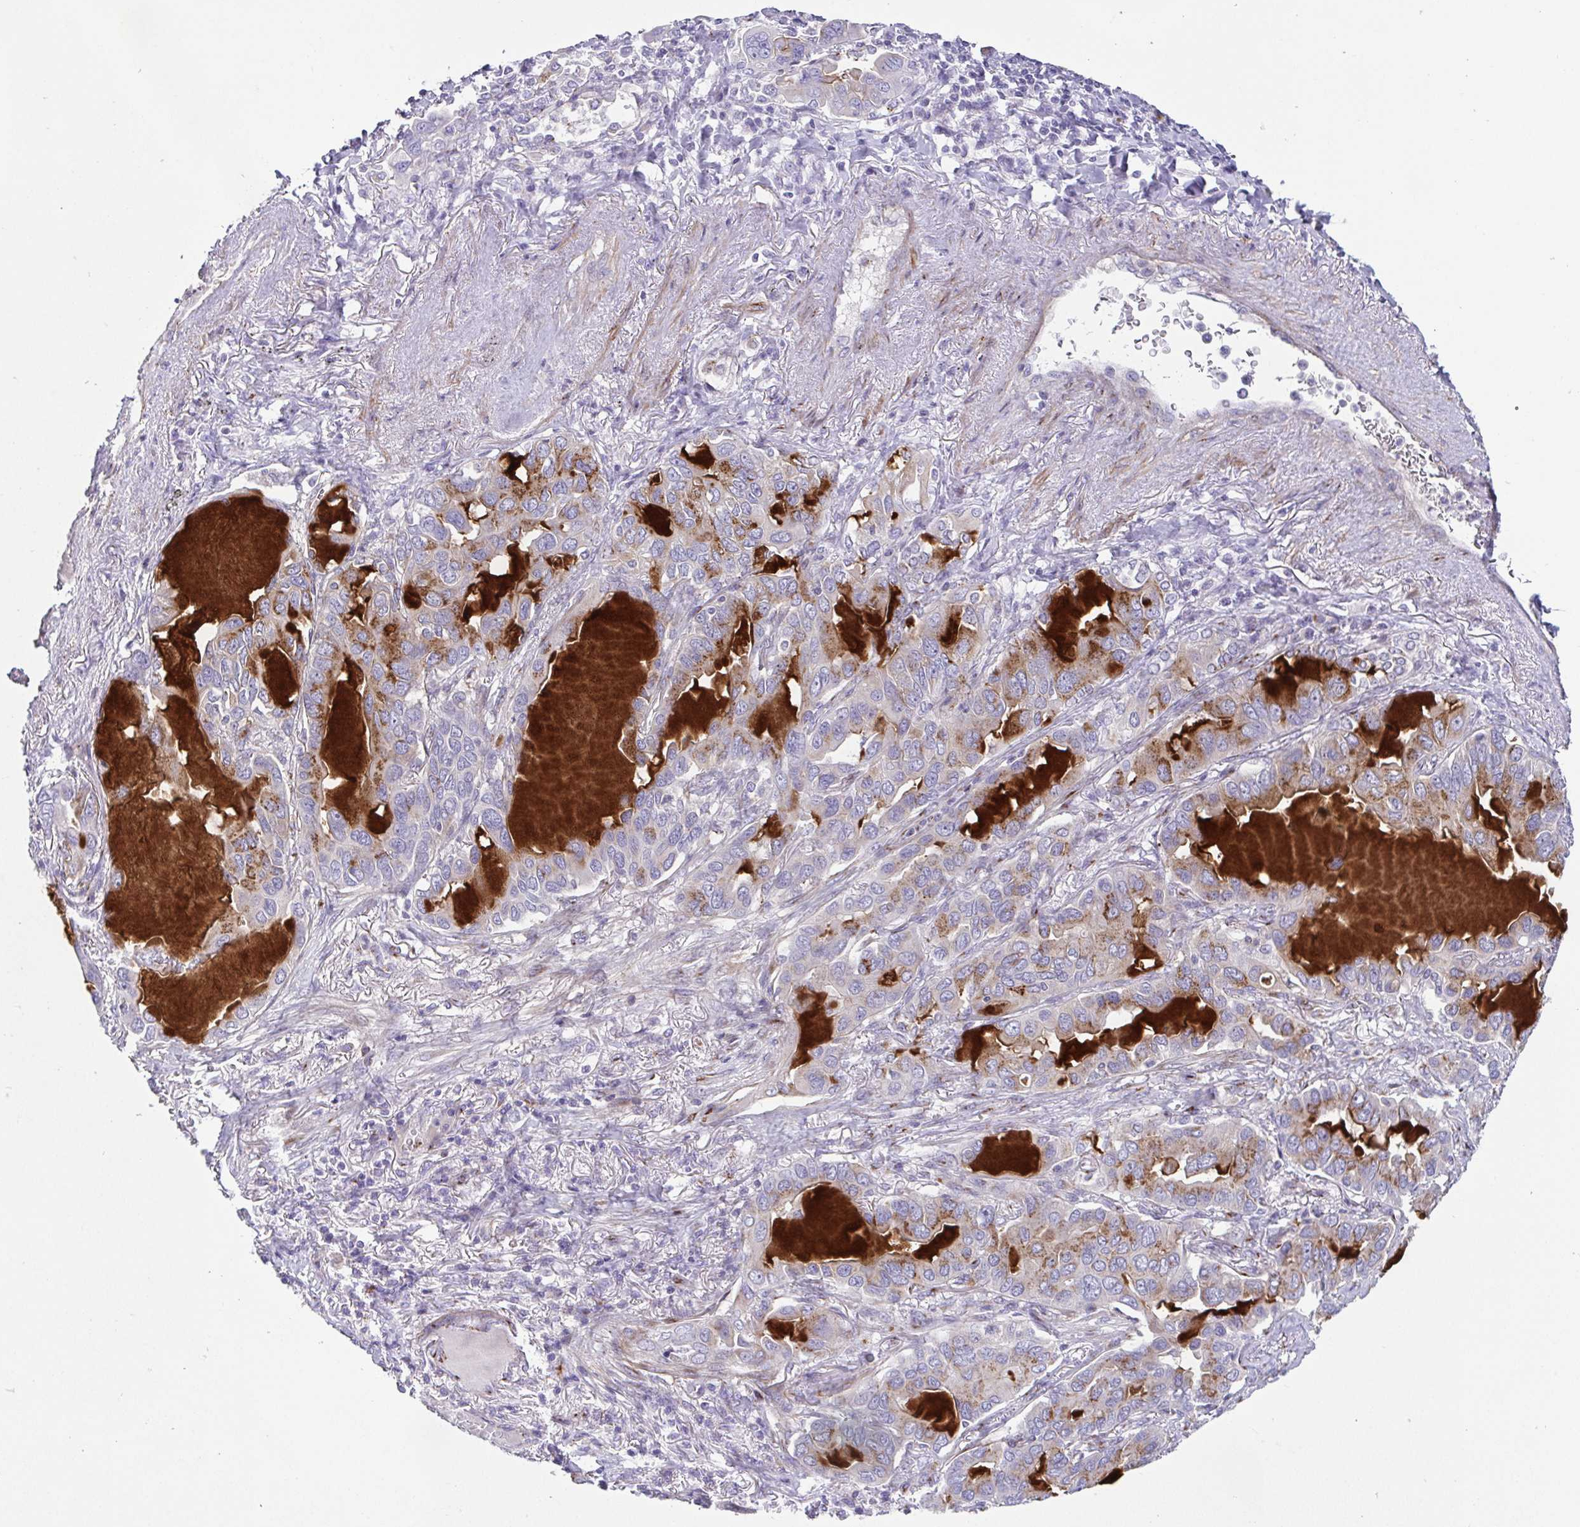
{"staining": {"intensity": "moderate", "quantity": "25%-75%", "location": "cytoplasmic/membranous"}, "tissue": "lung cancer", "cell_type": "Tumor cells", "image_type": "cancer", "snomed": [{"axis": "morphology", "description": "Adenocarcinoma, NOS"}, {"axis": "topography", "description": "Lung"}], "caption": "An immunohistochemistry (IHC) image of tumor tissue is shown. Protein staining in brown highlights moderate cytoplasmic/membranous positivity in lung cancer (adenocarcinoma) within tumor cells.", "gene": "COL17A1", "patient": {"sex": "male", "age": 64}}